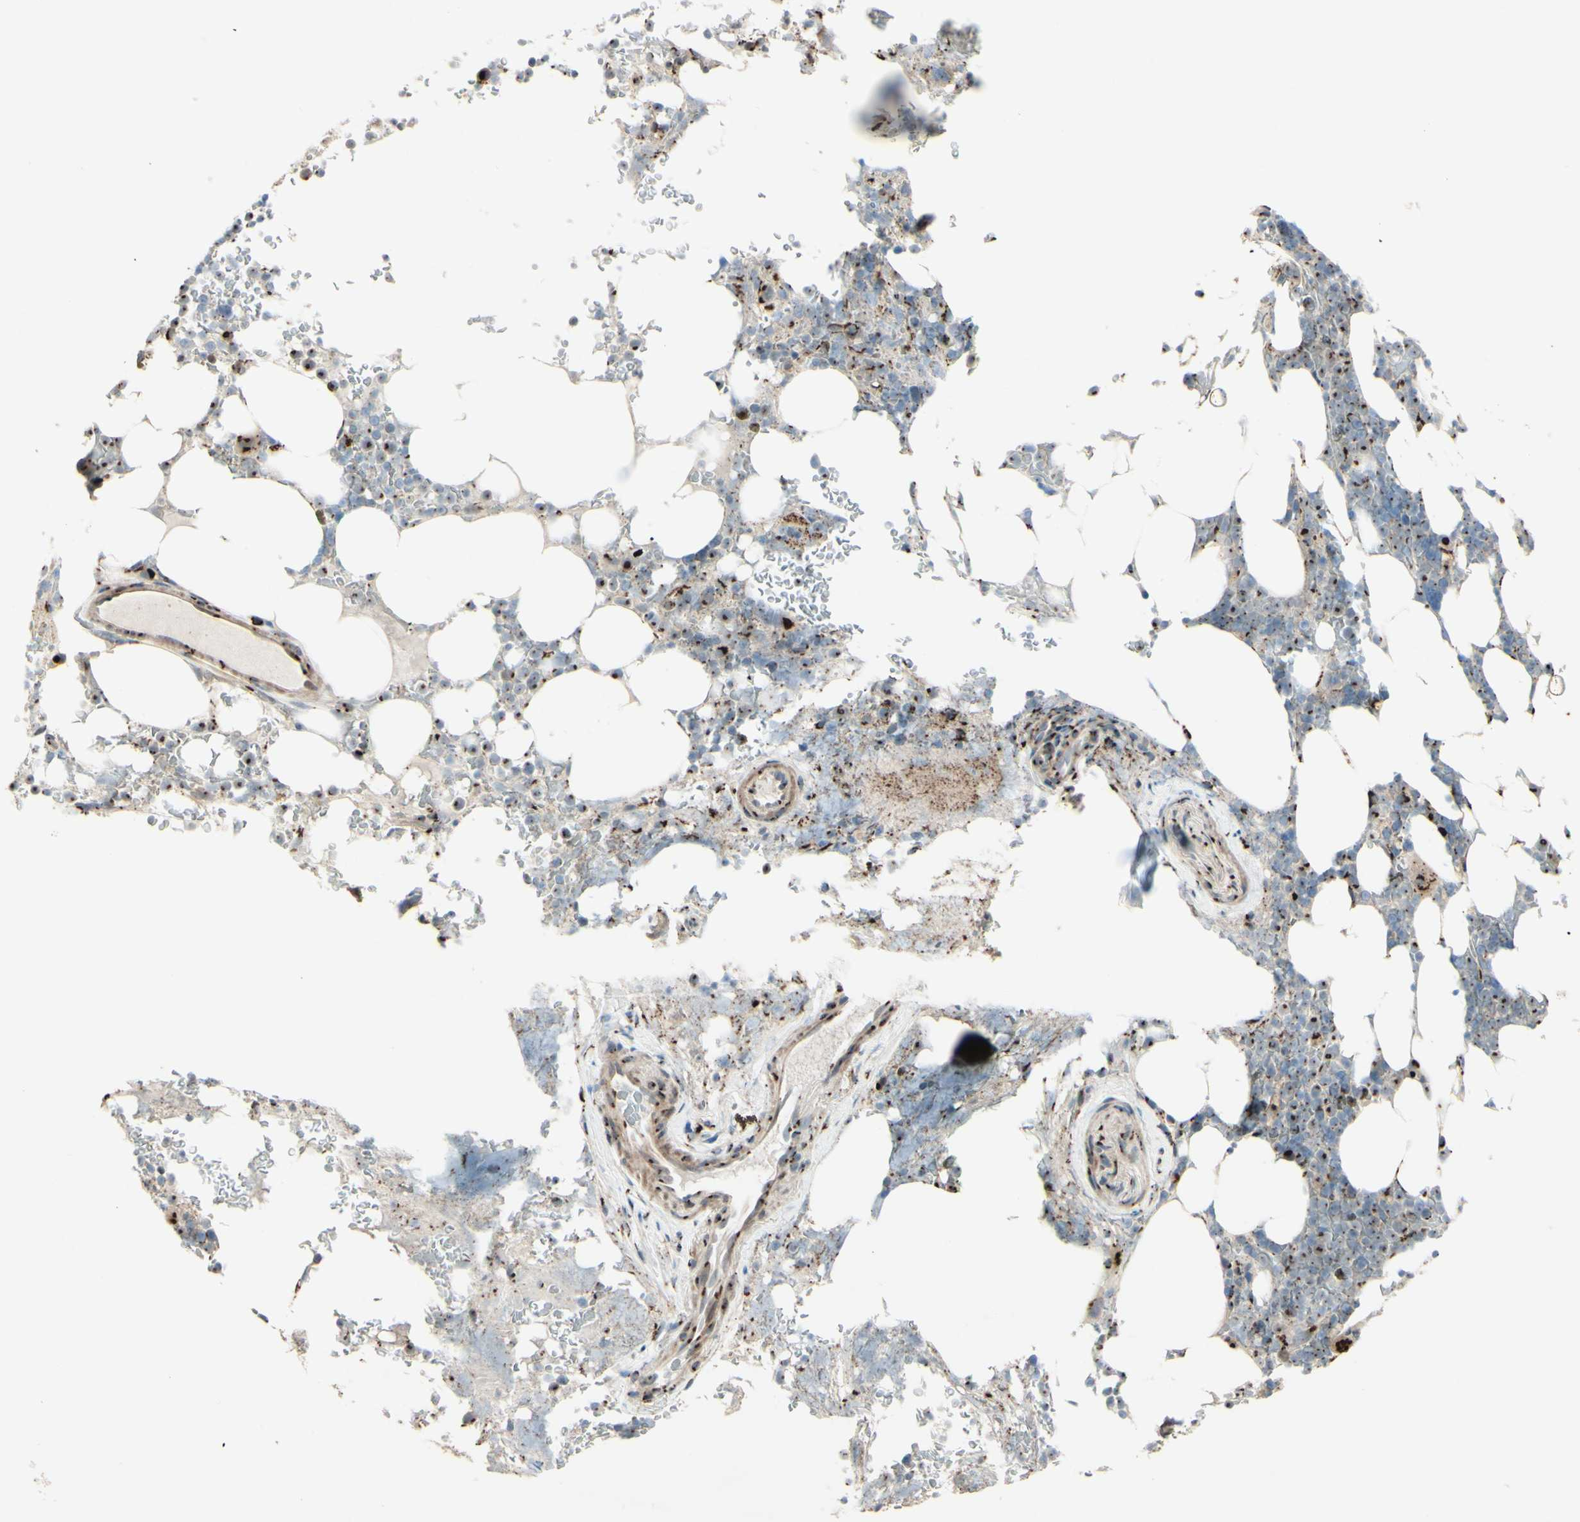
{"staining": {"intensity": "moderate", "quantity": "25%-75%", "location": "cytoplasmic/membranous"}, "tissue": "bone marrow", "cell_type": "Hematopoietic cells", "image_type": "normal", "snomed": [{"axis": "morphology", "description": "Normal tissue, NOS"}, {"axis": "topography", "description": "Bone marrow"}], "caption": "Immunohistochemical staining of benign human bone marrow displays moderate cytoplasmic/membranous protein positivity in about 25%-75% of hematopoietic cells. (DAB = brown stain, brightfield microscopy at high magnification).", "gene": "BPNT2", "patient": {"sex": "female", "age": 73}}